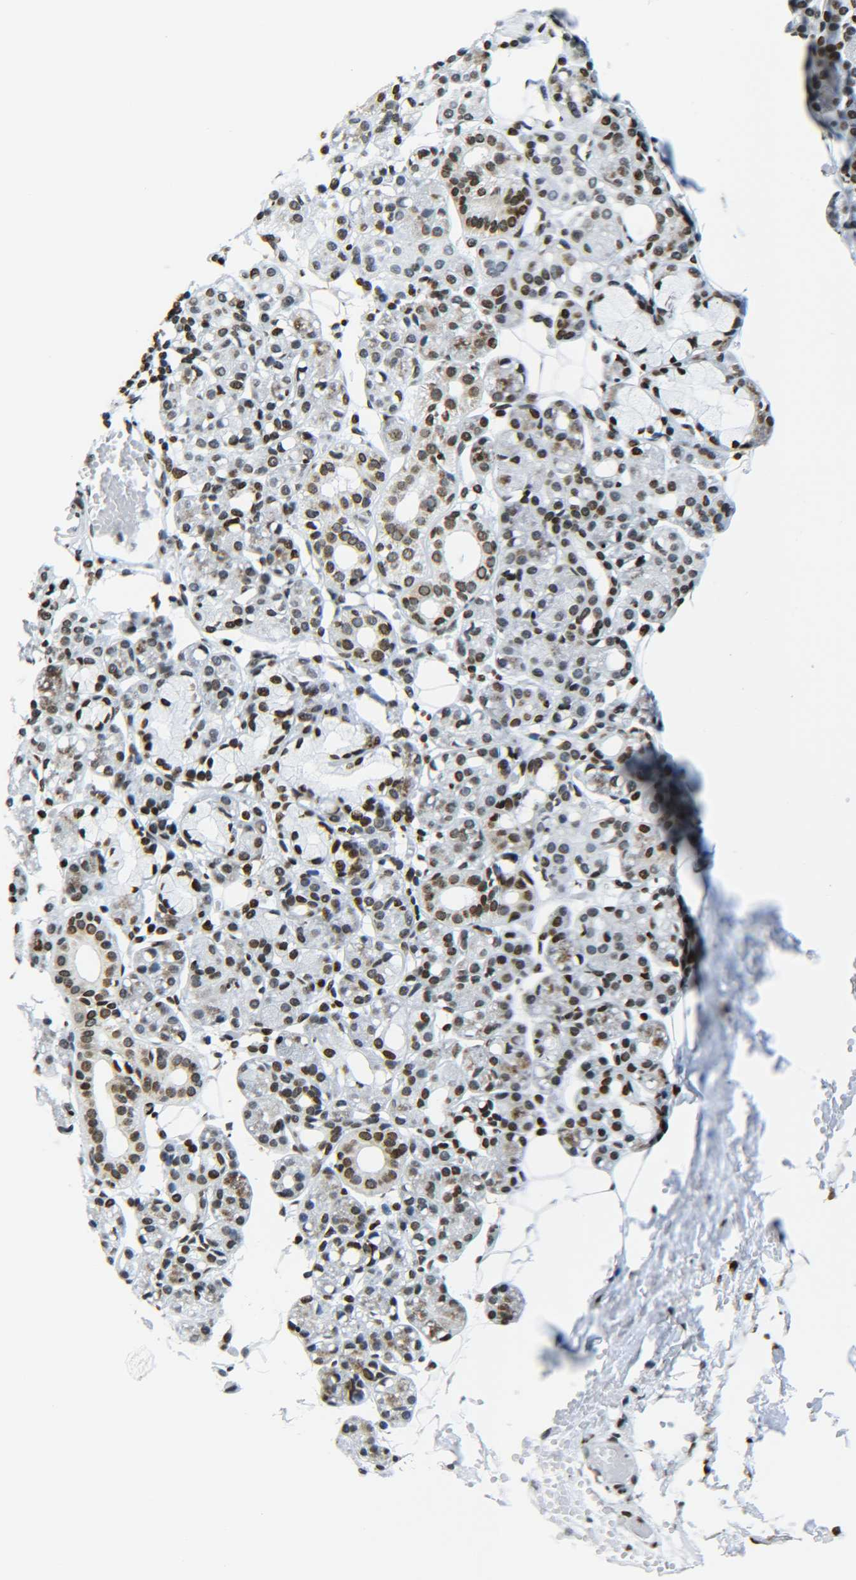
{"staining": {"intensity": "moderate", "quantity": ">75%", "location": "nuclear"}, "tissue": "salivary gland", "cell_type": "Glandular cells", "image_type": "normal", "snomed": [{"axis": "morphology", "description": "Normal tissue, NOS"}, {"axis": "topography", "description": "Salivary gland"}], "caption": "The image shows immunohistochemical staining of unremarkable salivary gland. There is moderate nuclear staining is seen in about >75% of glandular cells.", "gene": "H2AX", "patient": {"sex": "male", "age": 63}}